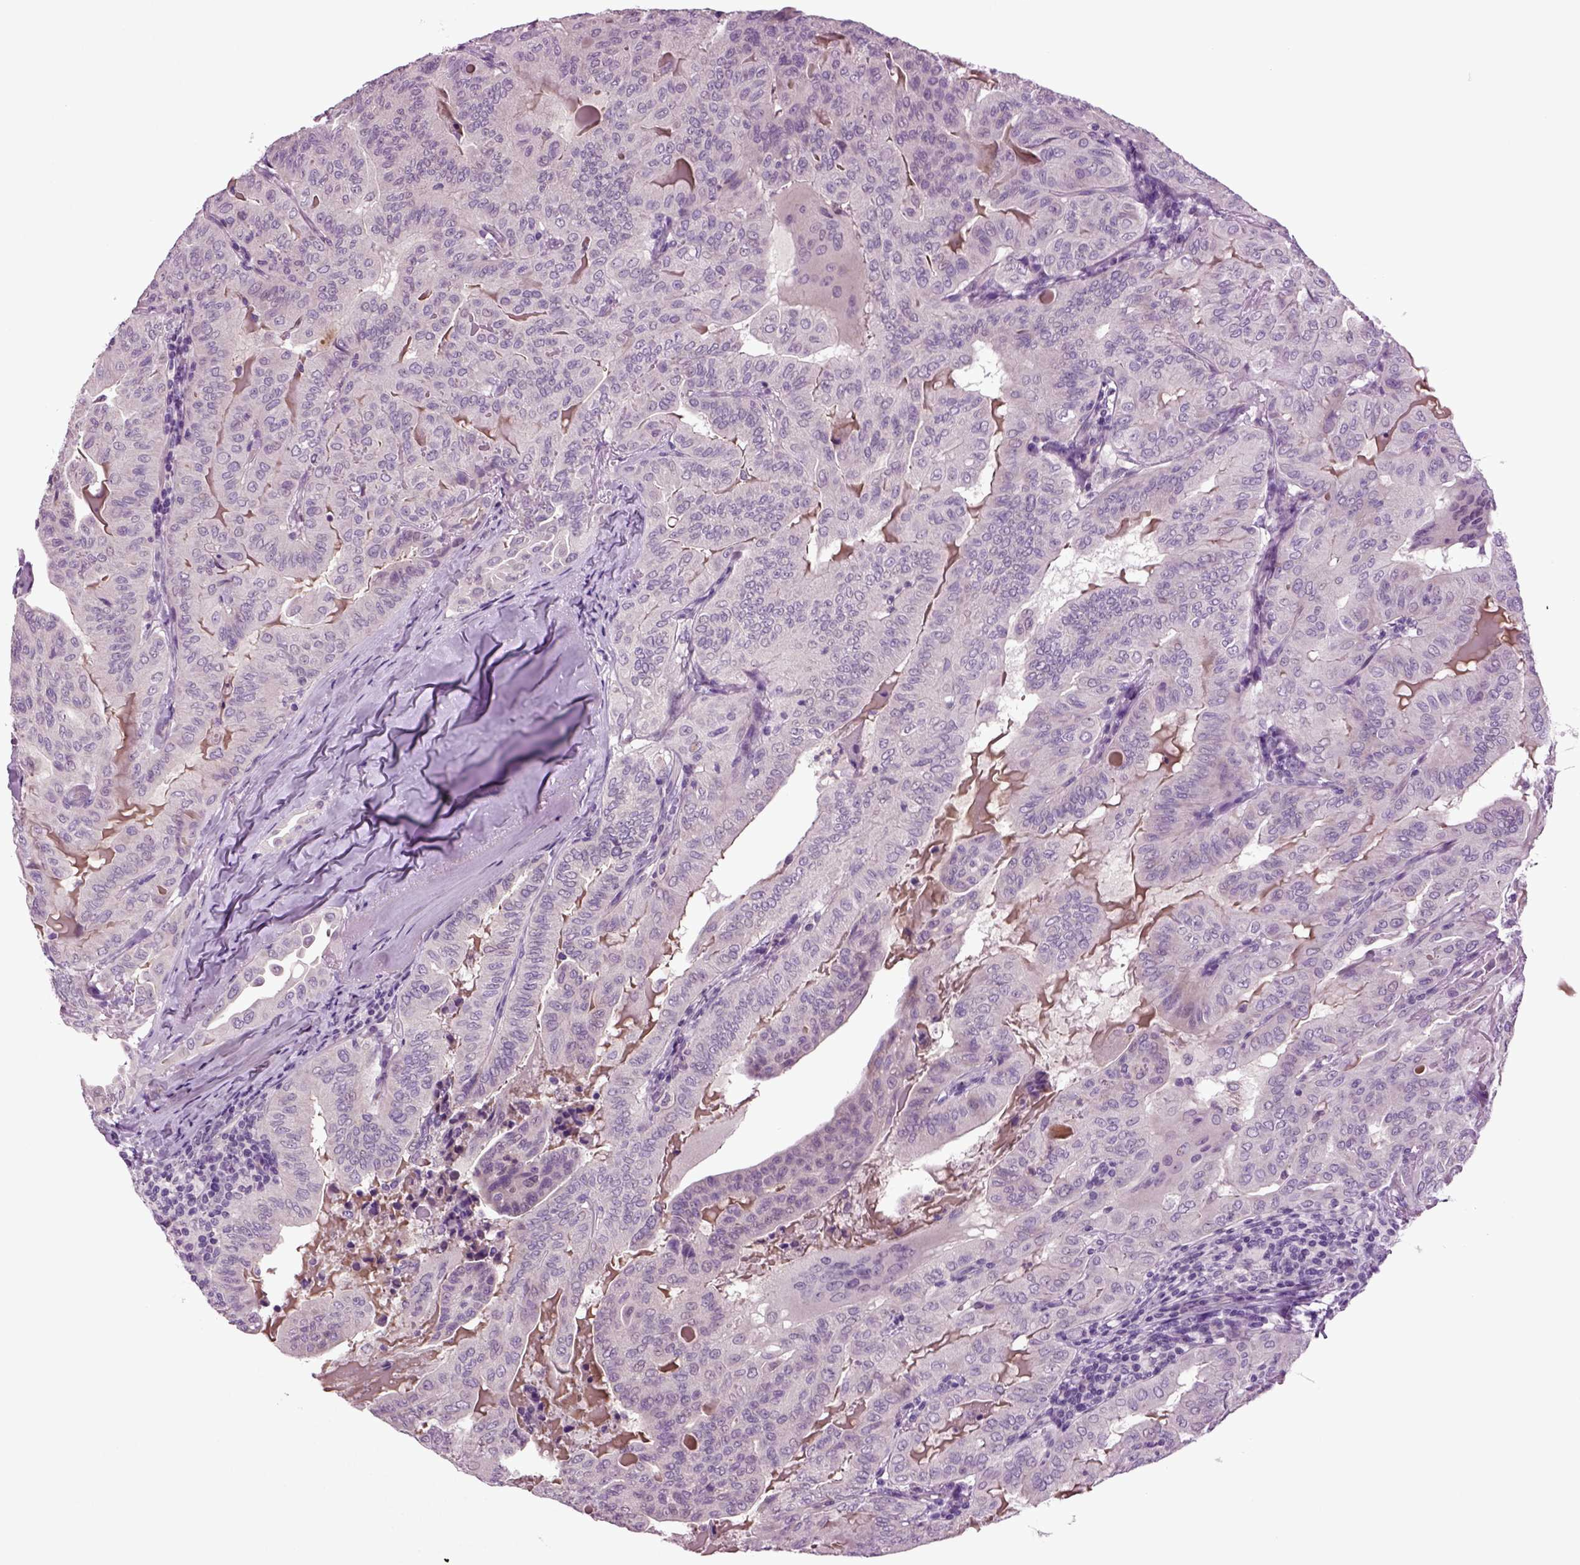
{"staining": {"intensity": "negative", "quantity": "none", "location": "none"}, "tissue": "thyroid cancer", "cell_type": "Tumor cells", "image_type": "cancer", "snomed": [{"axis": "morphology", "description": "Papillary adenocarcinoma, NOS"}, {"axis": "topography", "description": "Thyroid gland"}], "caption": "Tumor cells show no significant expression in thyroid papillary adenocarcinoma.", "gene": "FGF11", "patient": {"sex": "female", "age": 68}}